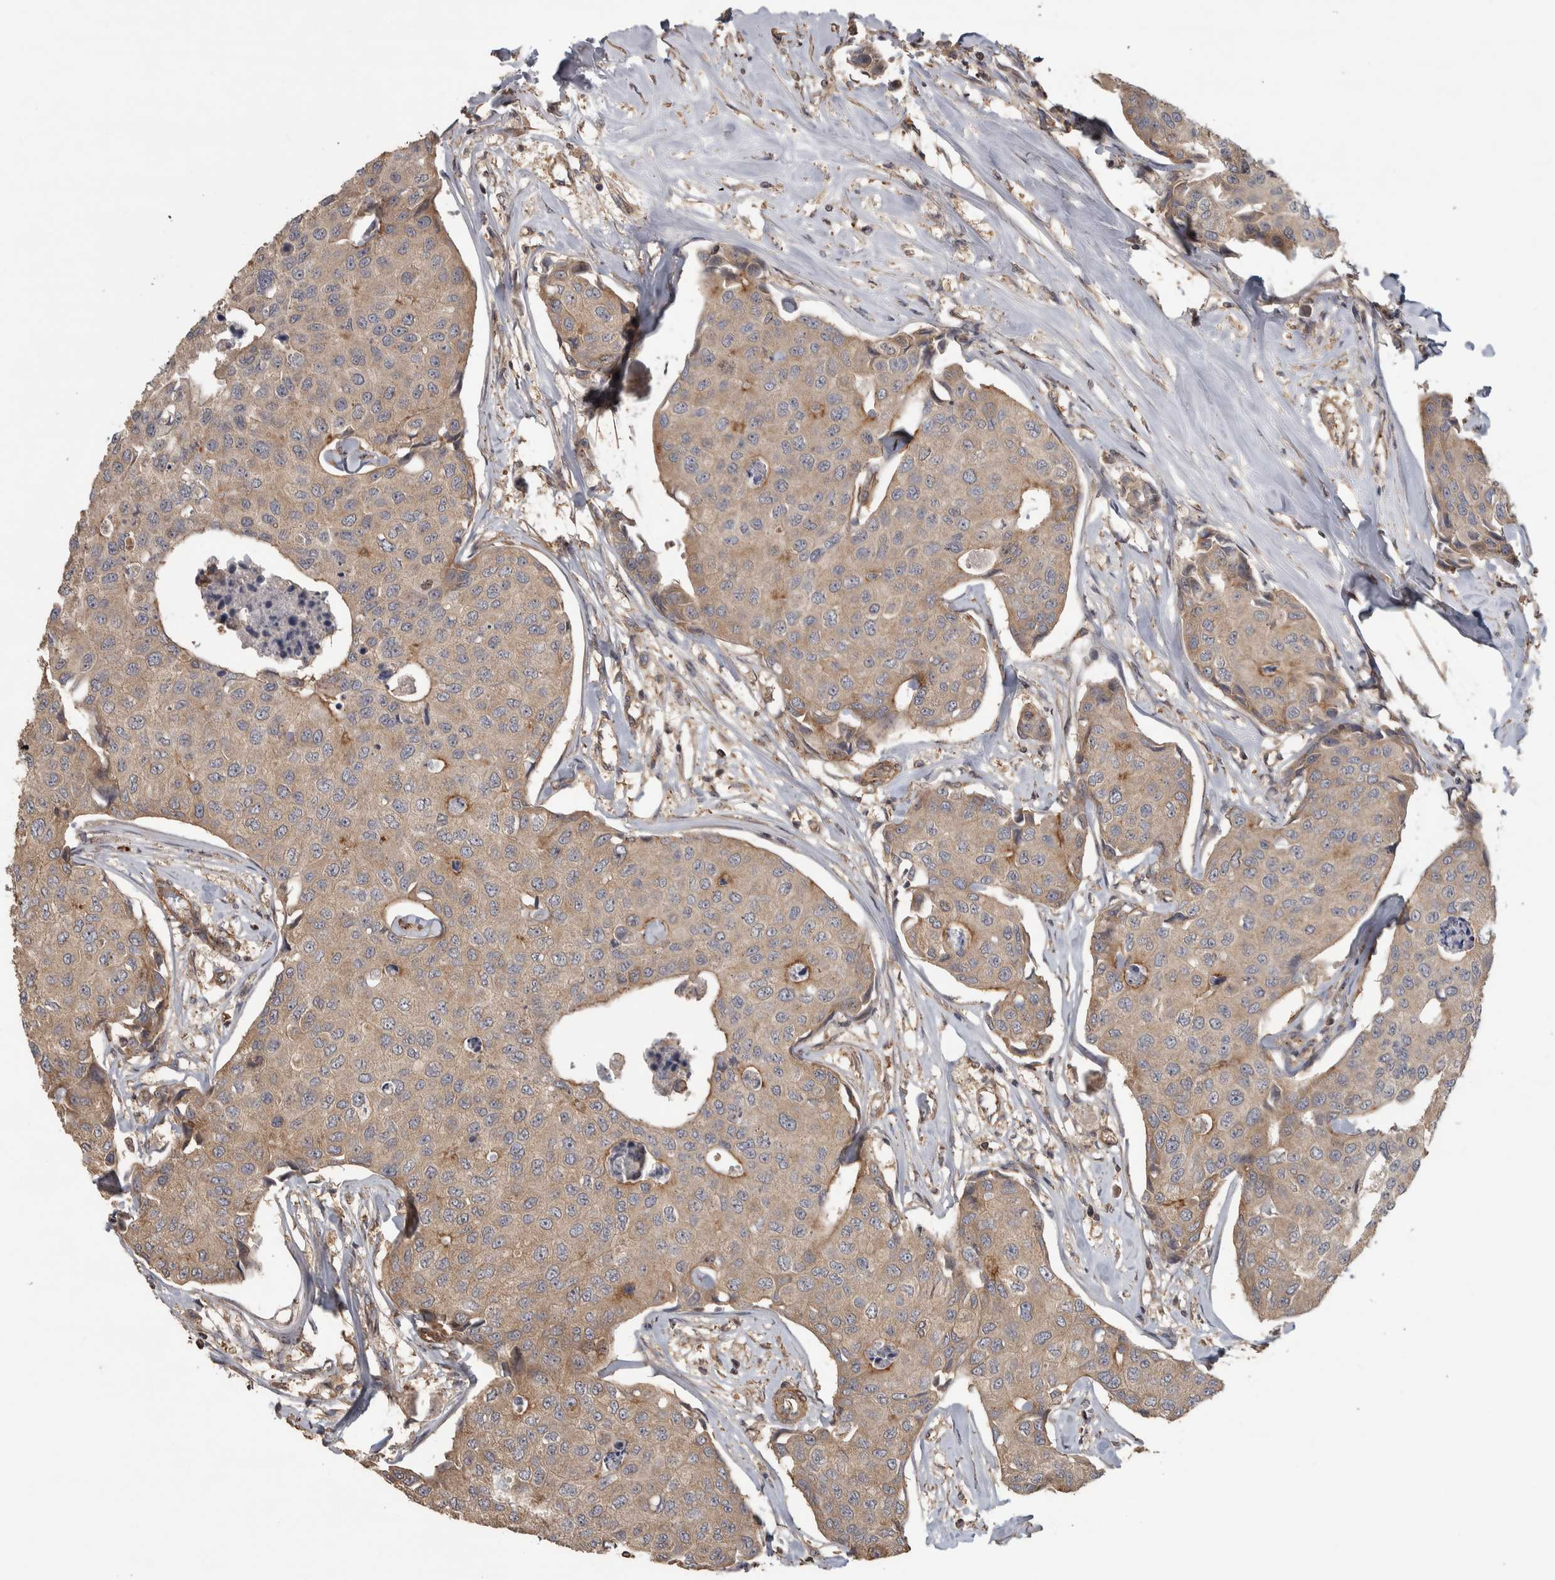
{"staining": {"intensity": "moderate", "quantity": ">75%", "location": "cytoplasmic/membranous"}, "tissue": "breast cancer", "cell_type": "Tumor cells", "image_type": "cancer", "snomed": [{"axis": "morphology", "description": "Duct carcinoma"}, {"axis": "topography", "description": "Breast"}], "caption": "Moderate cytoplasmic/membranous expression for a protein is appreciated in approximately >75% of tumor cells of breast invasive ductal carcinoma using immunohistochemistry.", "gene": "IFRD1", "patient": {"sex": "female", "age": 80}}